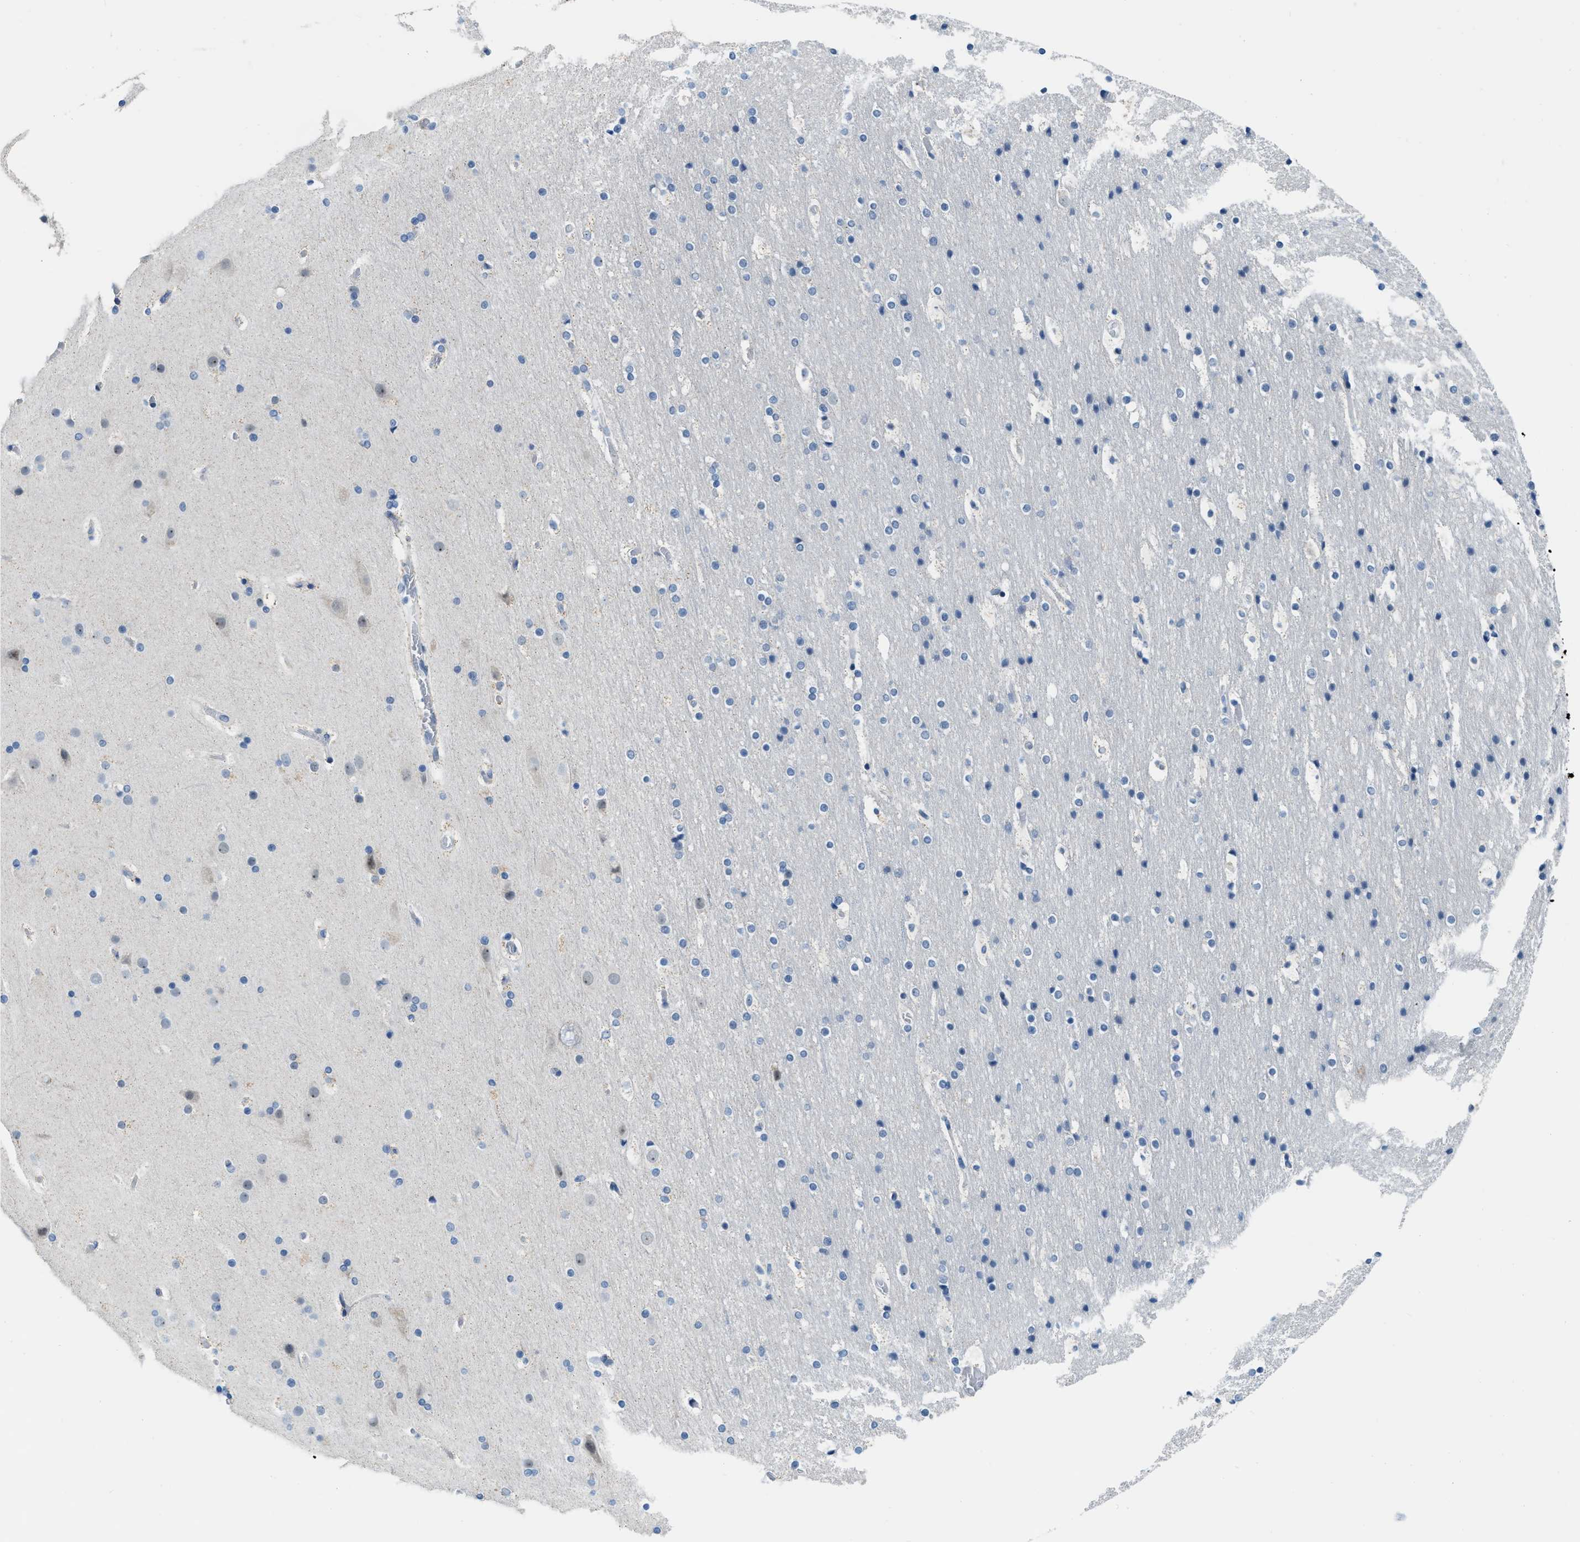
{"staining": {"intensity": "negative", "quantity": "none", "location": "none"}, "tissue": "cerebral cortex", "cell_type": "Endothelial cells", "image_type": "normal", "snomed": [{"axis": "morphology", "description": "Normal tissue, NOS"}, {"axis": "topography", "description": "Cerebral cortex"}], "caption": "IHC histopathology image of benign cerebral cortex: cerebral cortex stained with DAB reveals no significant protein positivity in endothelial cells.", "gene": "PHRF1", "patient": {"sex": "male", "age": 57}}